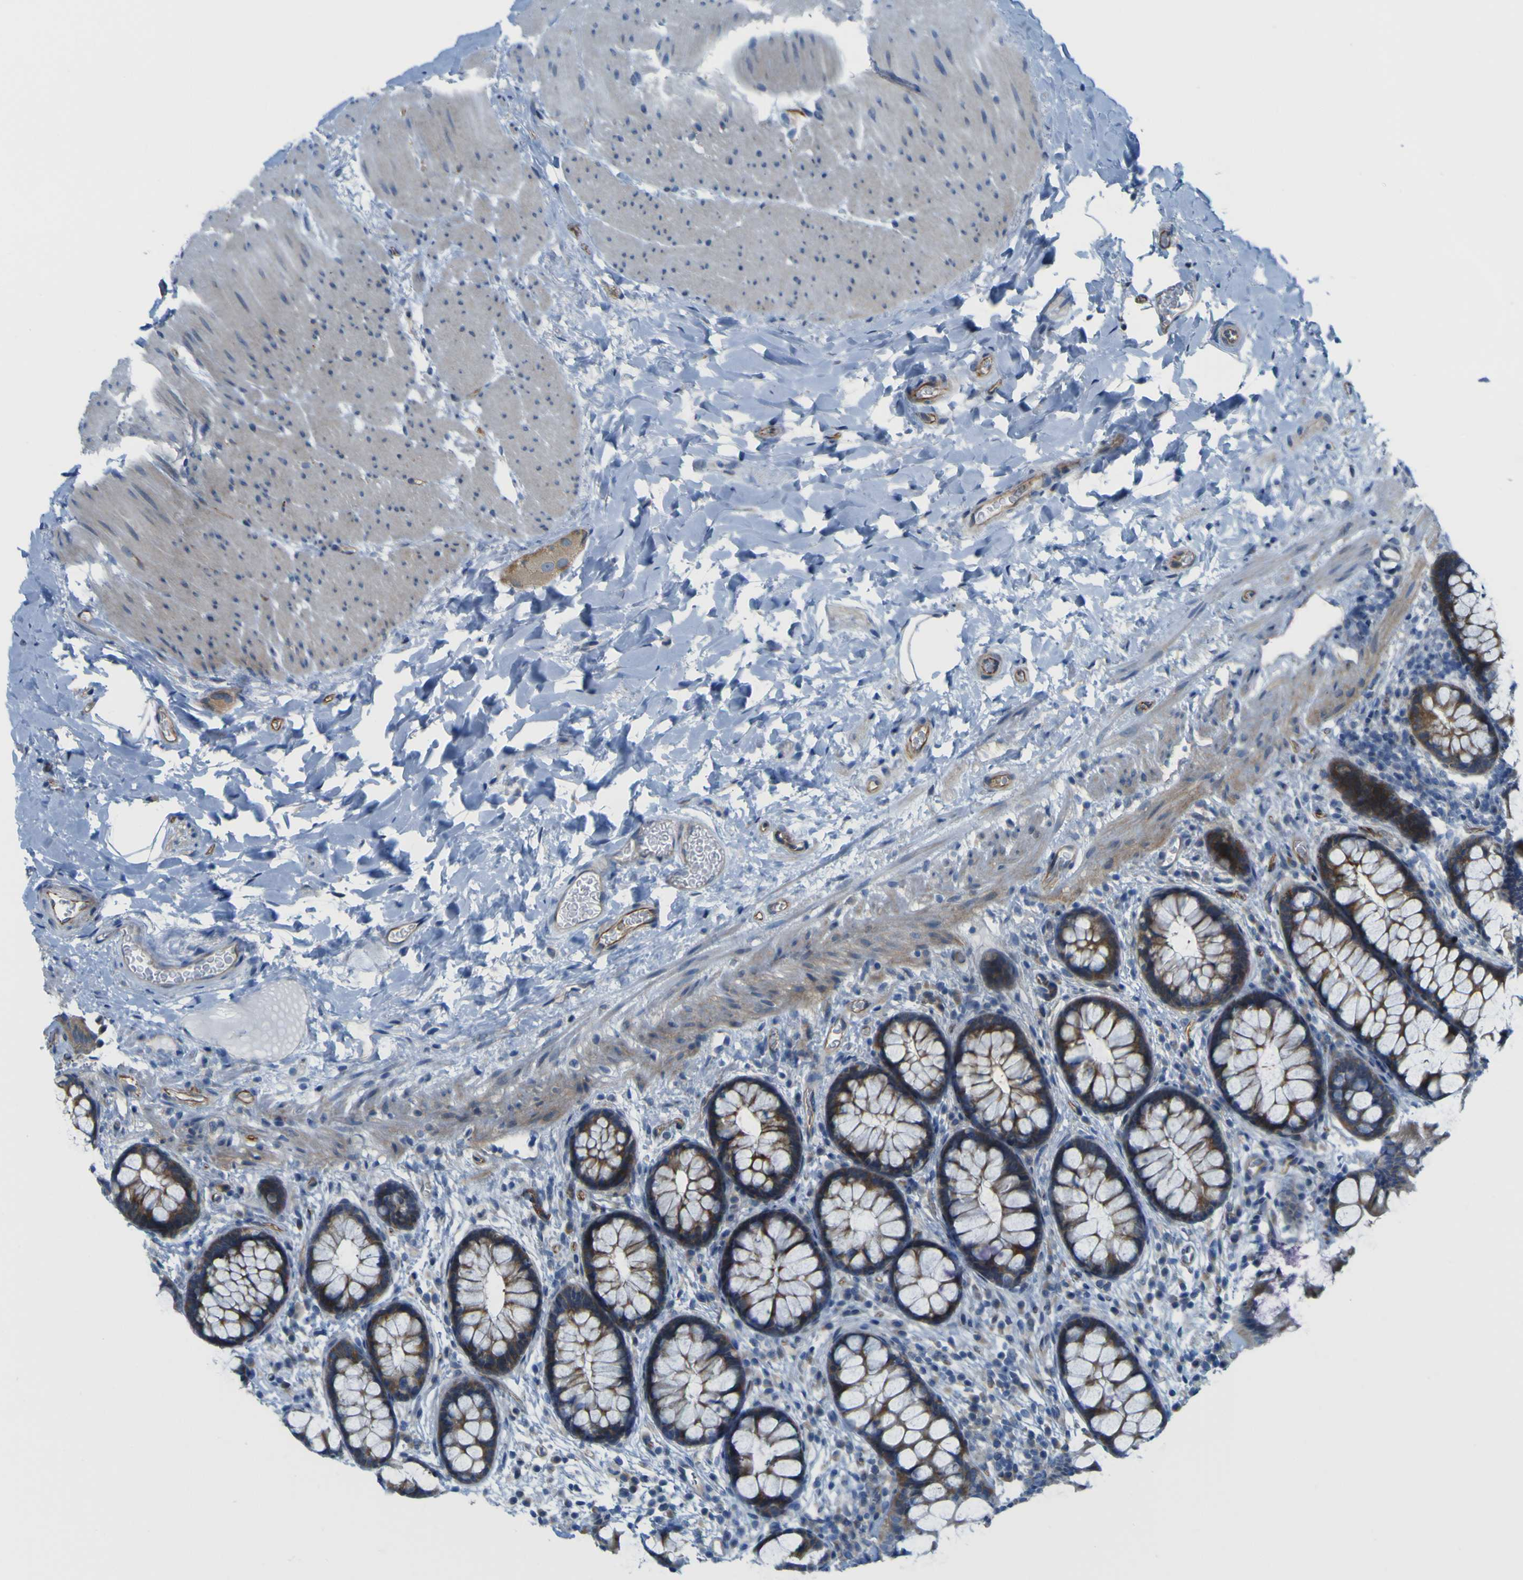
{"staining": {"intensity": "moderate", "quantity": ">75%", "location": "cytoplasmic/membranous"}, "tissue": "colon", "cell_type": "Endothelial cells", "image_type": "normal", "snomed": [{"axis": "morphology", "description": "Normal tissue, NOS"}, {"axis": "topography", "description": "Colon"}], "caption": "Immunohistochemistry image of benign colon stained for a protein (brown), which exhibits medium levels of moderate cytoplasmic/membranous positivity in about >75% of endothelial cells.", "gene": "JPH1", "patient": {"sex": "female", "age": 80}}